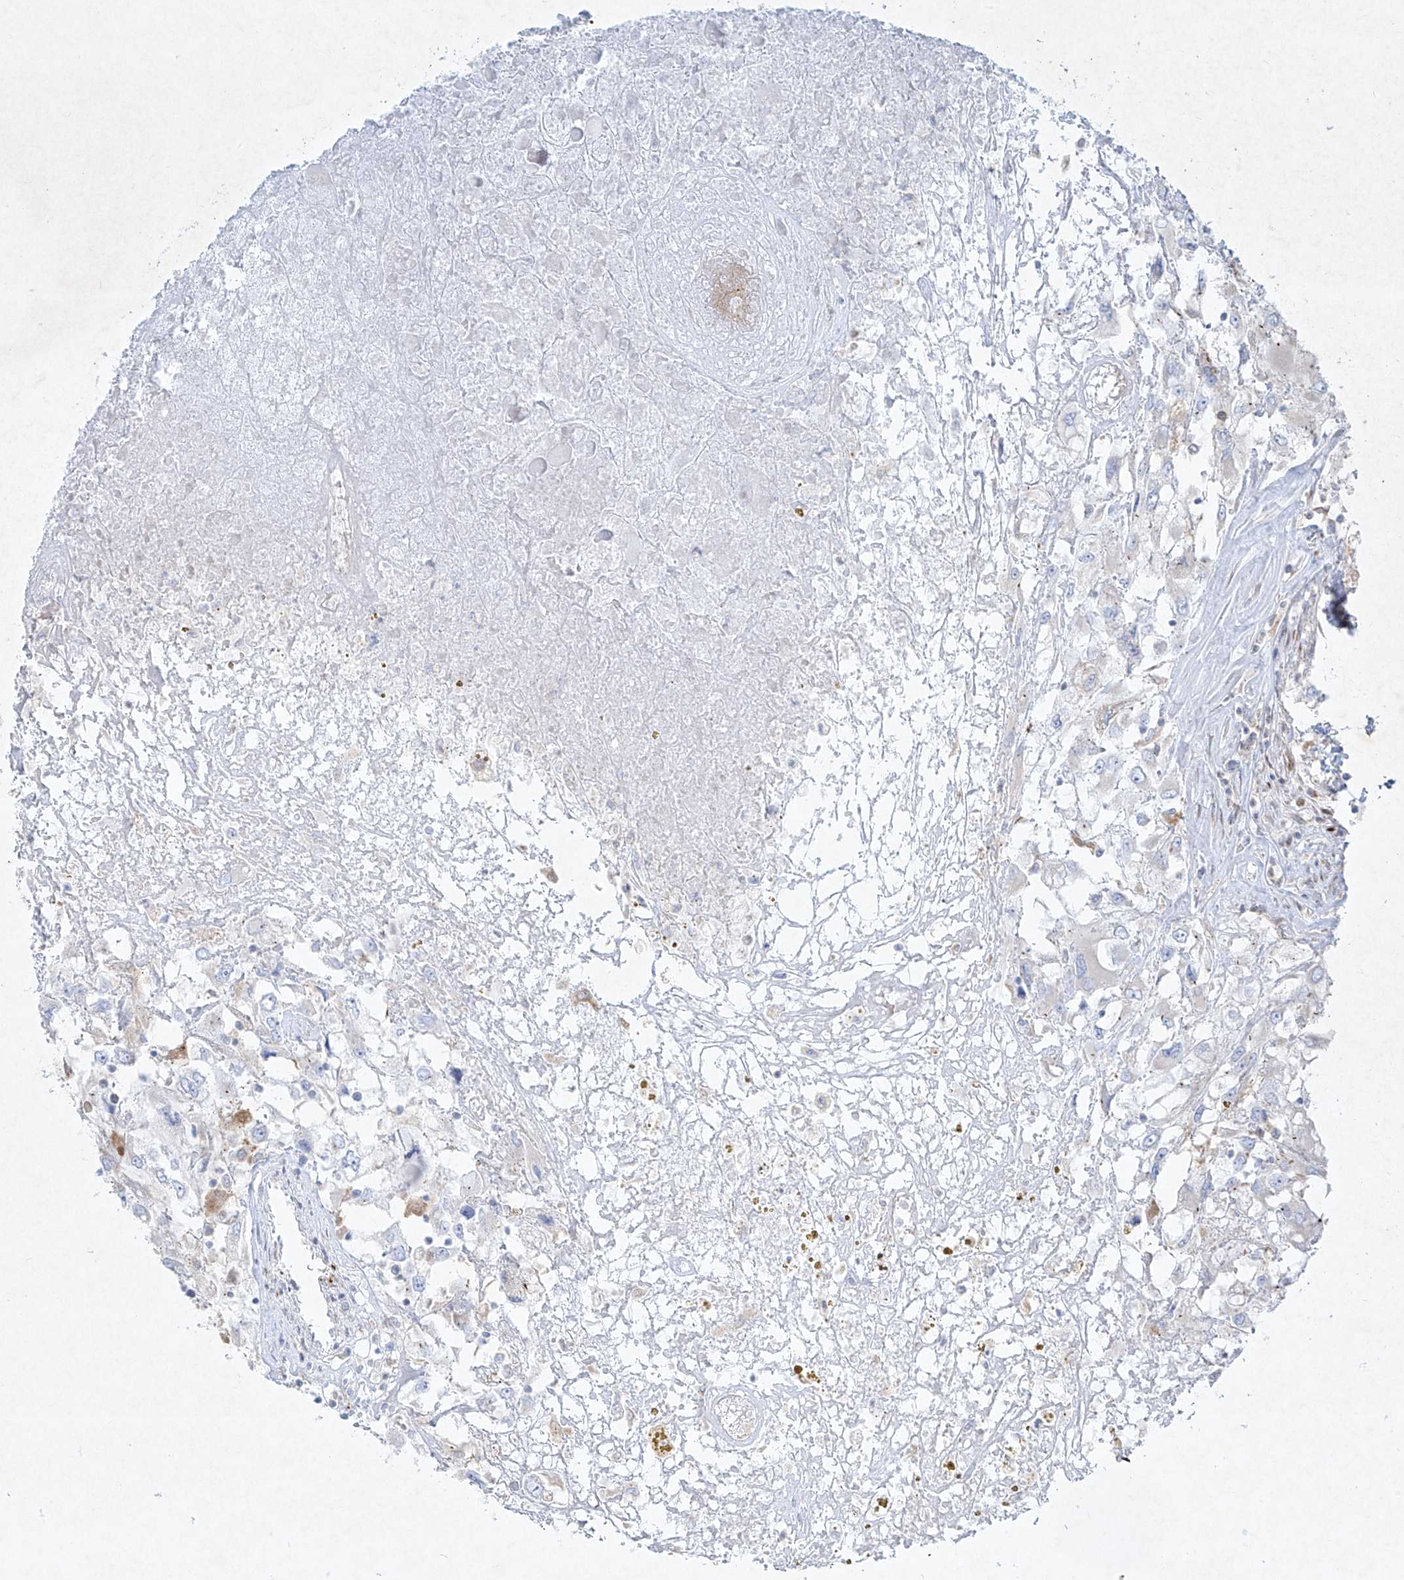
{"staining": {"intensity": "negative", "quantity": "none", "location": "none"}, "tissue": "renal cancer", "cell_type": "Tumor cells", "image_type": "cancer", "snomed": [{"axis": "morphology", "description": "Adenocarcinoma, NOS"}, {"axis": "topography", "description": "Kidney"}], "caption": "There is no significant positivity in tumor cells of renal cancer.", "gene": "PLEK", "patient": {"sex": "female", "age": 52}}